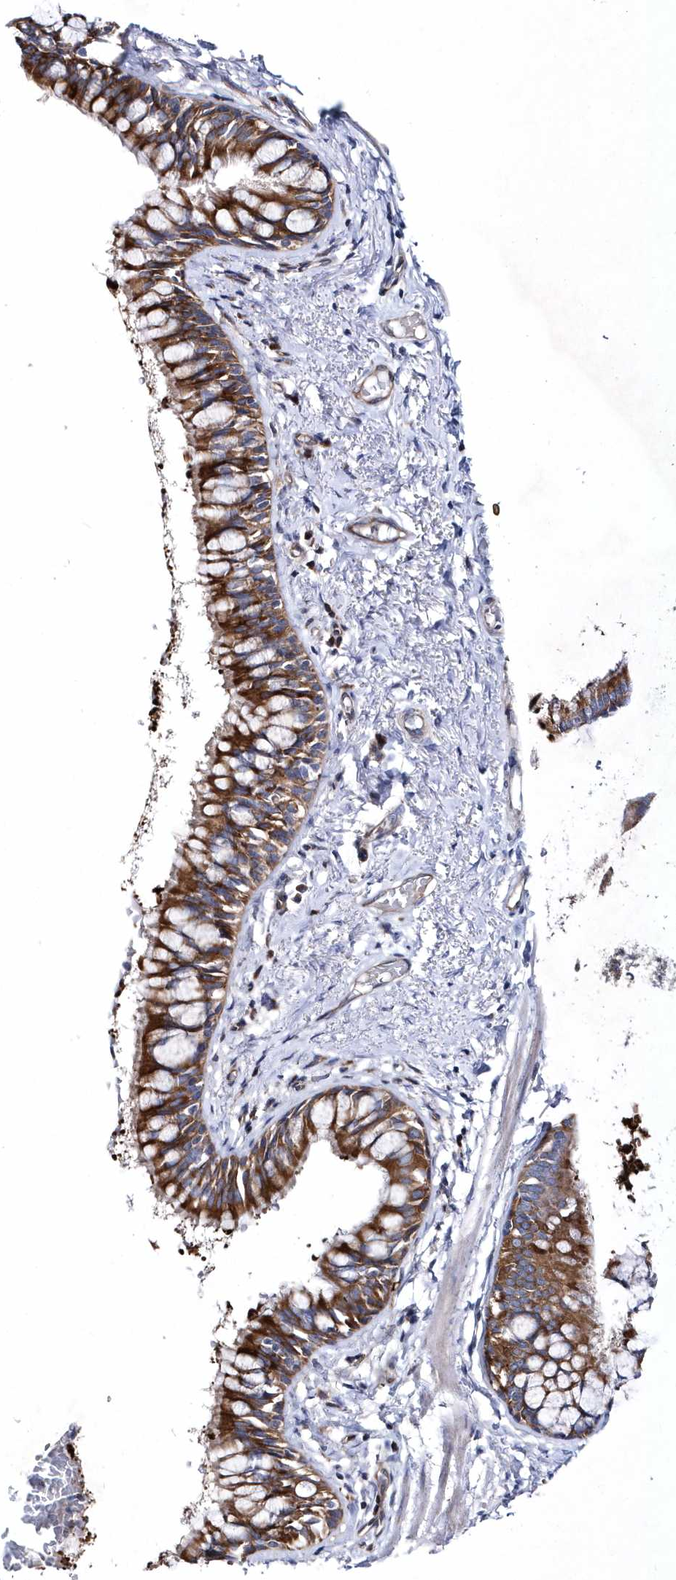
{"staining": {"intensity": "strong", "quantity": ">75%", "location": "cytoplasmic/membranous"}, "tissue": "bronchus", "cell_type": "Respiratory epithelial cells", "image_type": "normal", "snomed": [{"axis": "morphology", "description": "Normal tissue, NOS"}, {"axis": "topography", "description": "Cartilage tissue"}, {"axis": "topography", "description": "Bronchus"}], "caption": "Brown immunohistochemical staining in unremarkable bronchus displays strong cytoplasmic/membranous staining in approximately >75% of respiratory epithelial cells. (brown staining indicates protein expression, while blue staining denotes nuclei).", "gene": "JKAMP", "patient": {"sex": "female", "age": 36}}